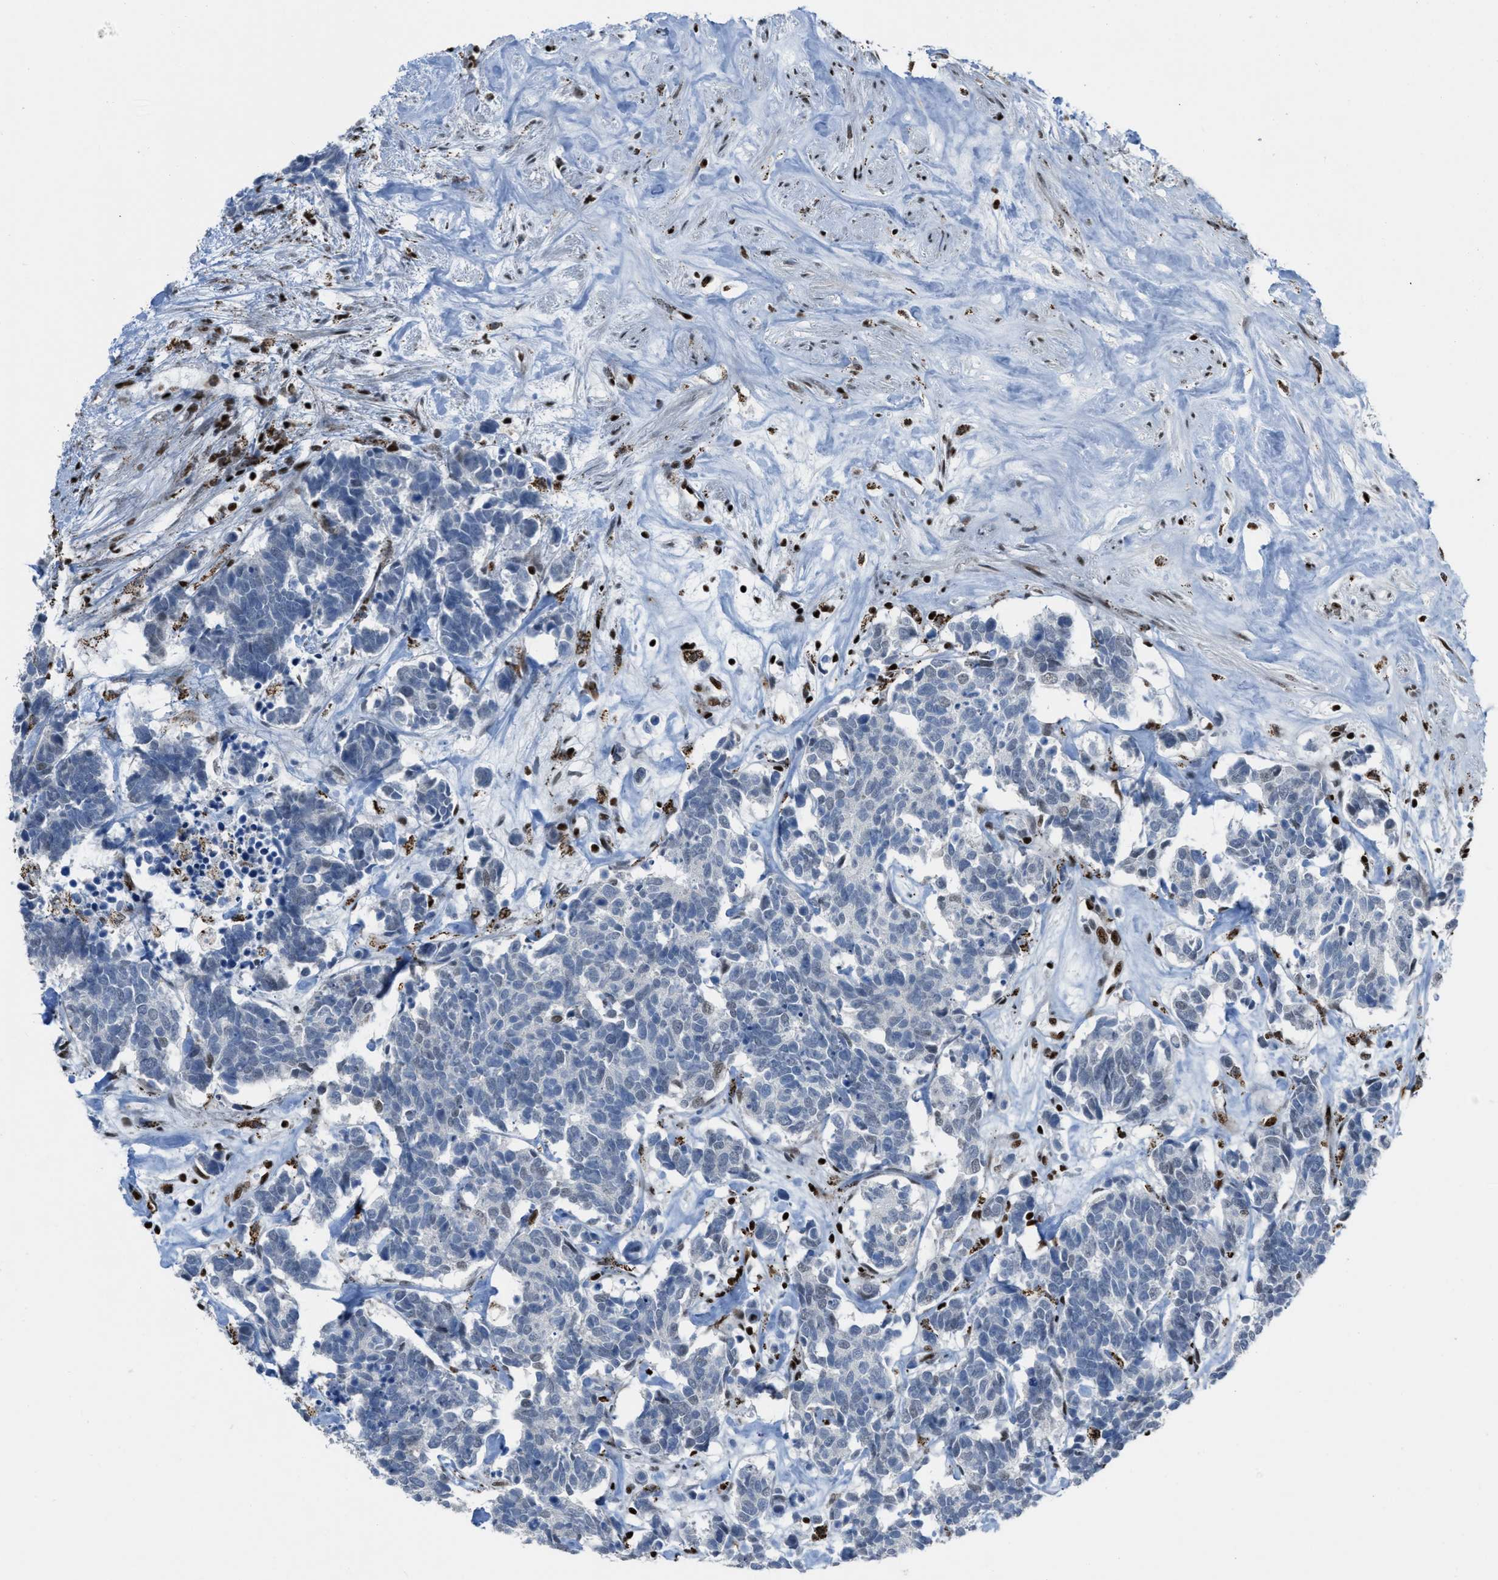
{"staining": {"intensity": "negative", "quantity": "none", "location": "none"}, "tissue": "carcinoid", "cell_type": "Tumor cells", "image_type": "cancer", "snomed": [{"axis": "morphology", "description": "Carcinoma, NOS"}, {"axis": "morphology", "description": "Carcinoid, malignant, NOS"}, {"axis": "topography", "description": "Urinary bladder"}], "caption": "High power microscopy micrograph of an immunohistochemistry photomicrograph of carcinoid (malignant), revealing no significant positivity in tumor cells. The staining was performed using DAB (3,3'-diaminobenzidine) to visualize the protein expression in brown, while the nuclei were stained in blue with hematoxylin (Magnification: 20x).", "gene": "SLFN5", "patient": {"sex": "male", "age": 57}}